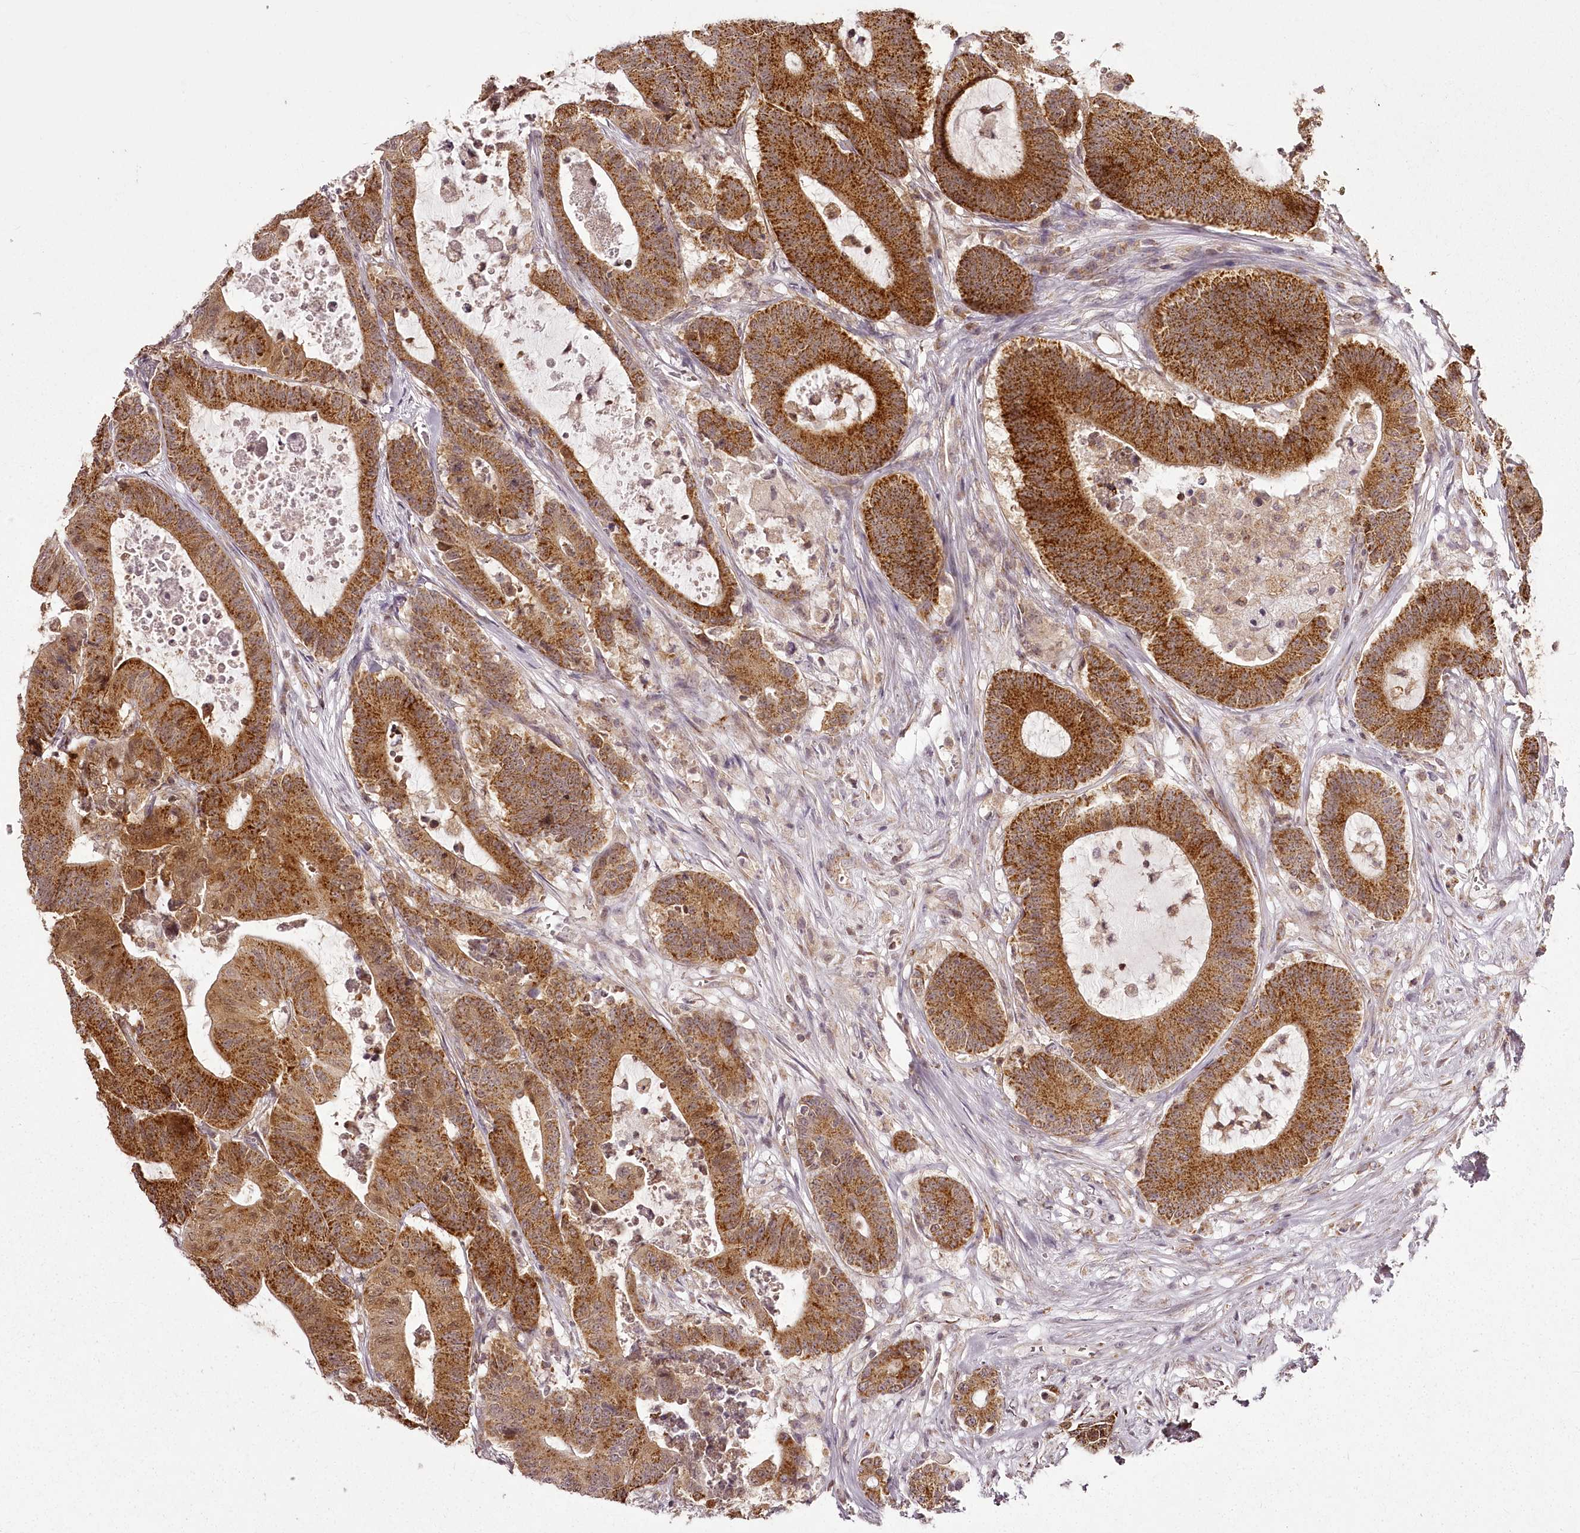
{"staining": {"intensity": "strong", "quantity": ">75%", "location": "cytoplasmic/membranous"}, "tissue": "colorectal cancer", "cell_type": "Tumor cells", "image_type": "cancer", "snomed": [{"axis": "morphology", "description": "Adenocarcinoma, NOS"}, {"axis": "topography", "description": "Colon"}], "caption": "This is an image of IHC staining of colorectal cancer (adenocarcinoma), which shows strong positivity in the cytoplasmic/membranous of tumor cells.", "gene": "CHCHD2", "patient": {"sex": "female", "age": 84}}